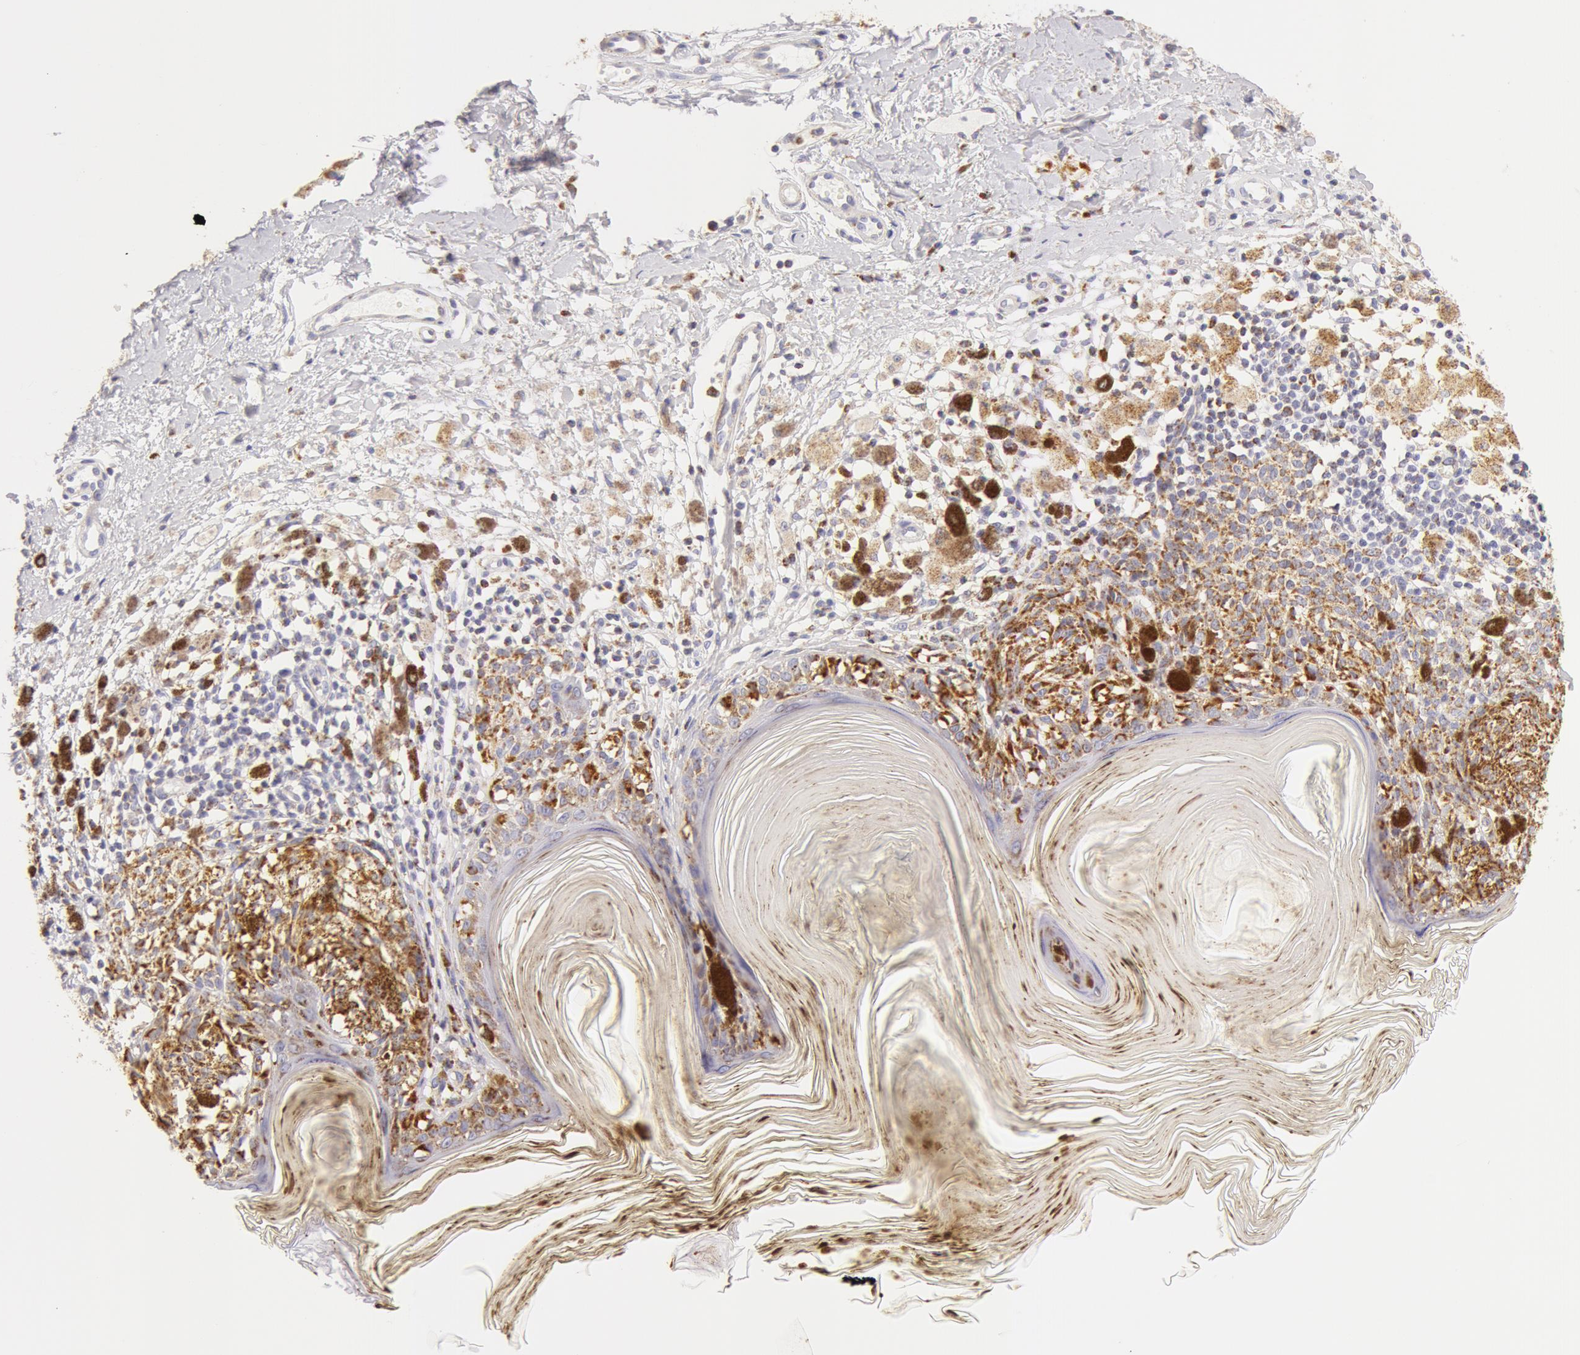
{"staining": {"intensity": "moderate", "quantity": ">75%", "location": "cytoplasmic/membranous"}, "tissue": "melanoma", "cell_type": "Tumor cells", "image_type": "cancer", "snomed": [{"axis": "morphology", "description": "Malignant melanoma, NOS"}, {"axis": "topography", "description": "Skin"}], "caption": "Immunohistochemical staining of melanoma displays moderate cytoplasmic/membranous protein positivity in approximately >75% of tumor cells.", "gene": "ATP5F1B", "patient": {"sex": "male", "age": 88}}